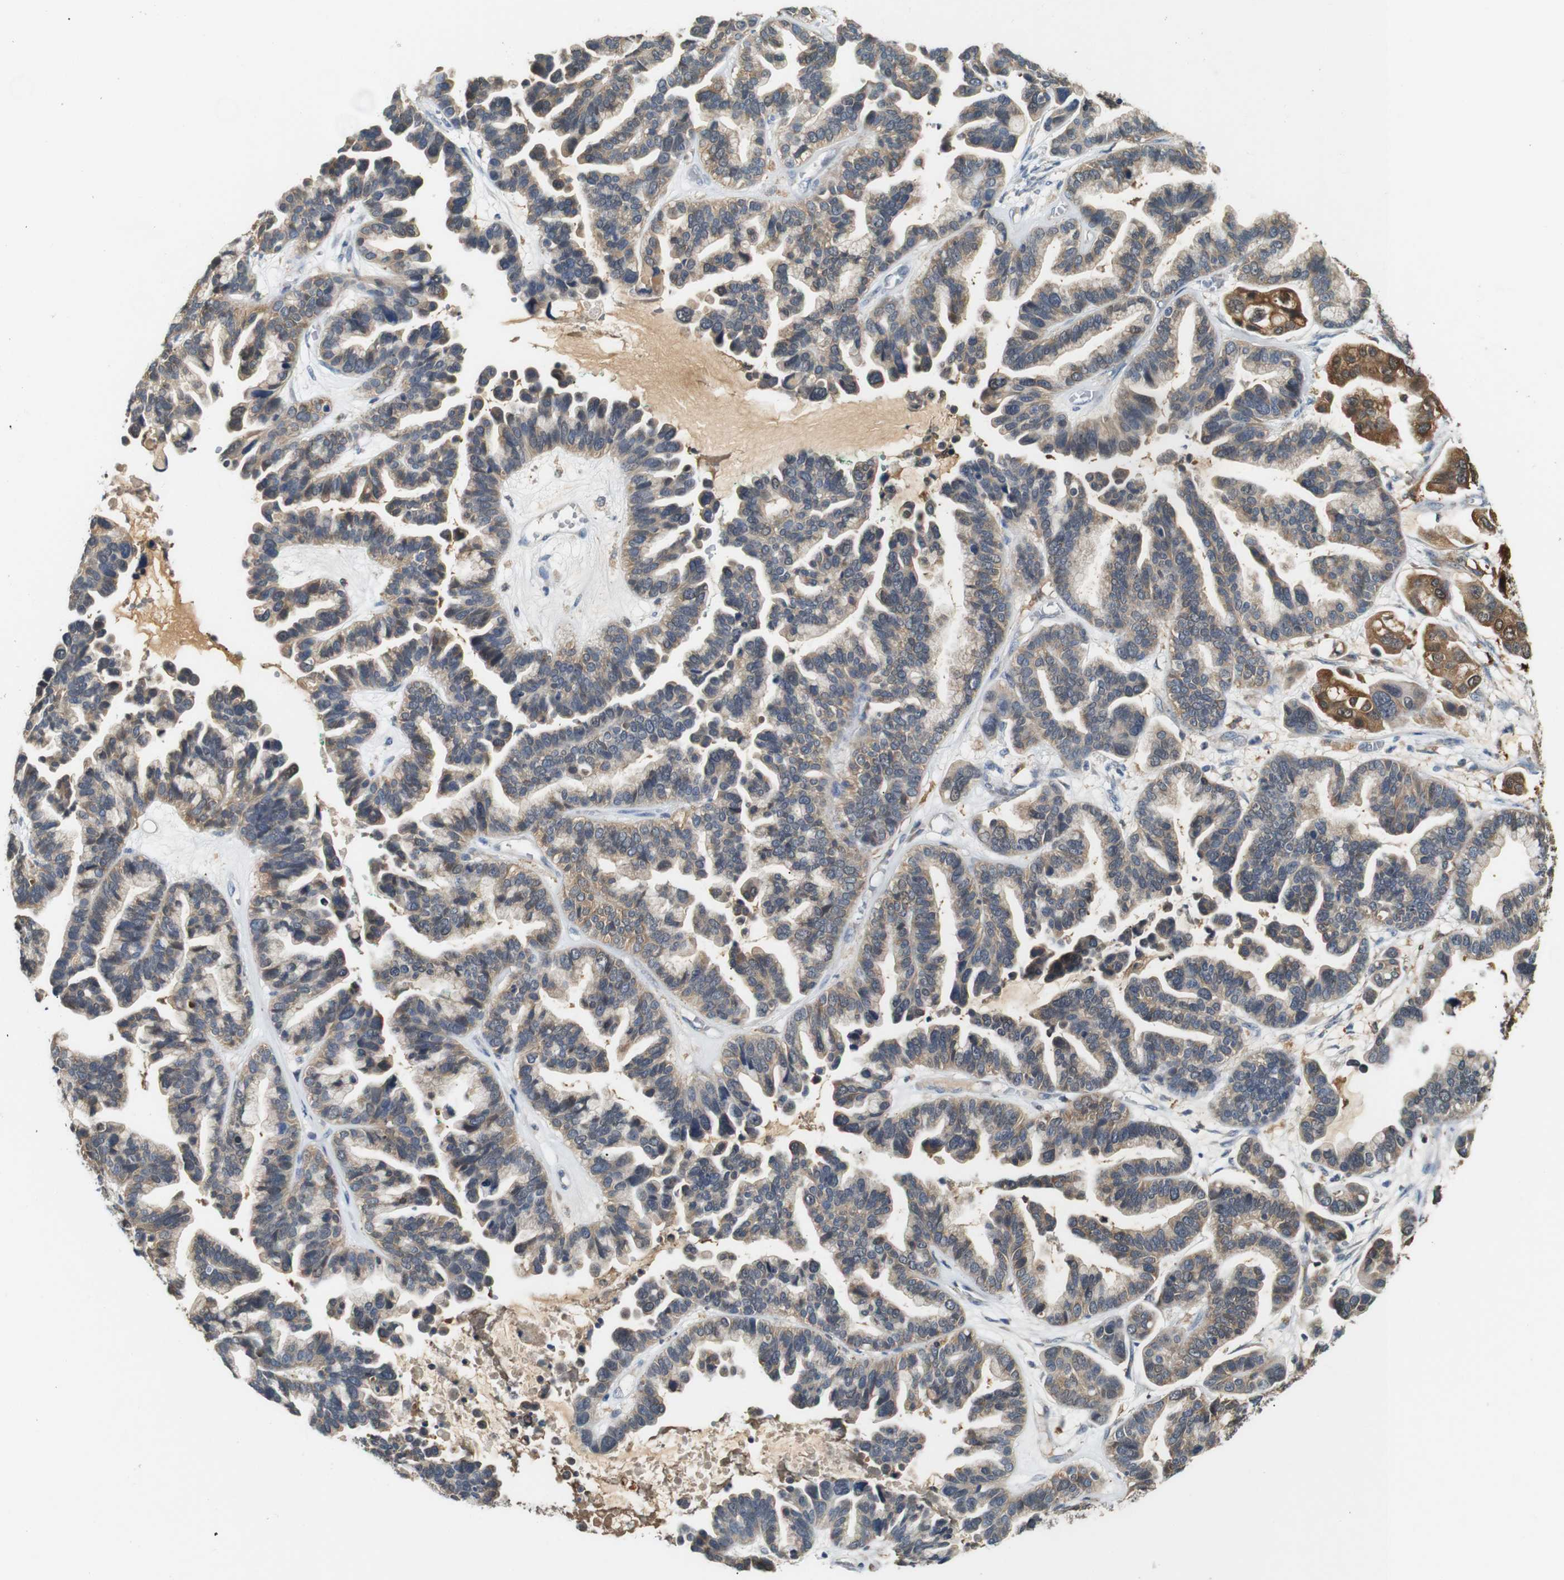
{"staining": {"intensity": "moderate", "quantity": "25%-75%", "location": "cytoplasmic/membranous"}, "tissue": "ovarian cancer", "cell_type": "Tumor cells", "image_type": "cancer", "snomed": [{"axis": "morphology", "description": "Cystadenocarcinoma, serous, NOS"}, {"axis": "topography", "description": "Ovary"}], "caption": "Human serous cystadenocarcinoma (ovarian) stained with a brown dye shows moderate cytoplasmic/membranous positive expression in approximately 25%-75% of tumor cells.", "gene": "NEBL", "patient": {"sex": "female", "age": 56}}